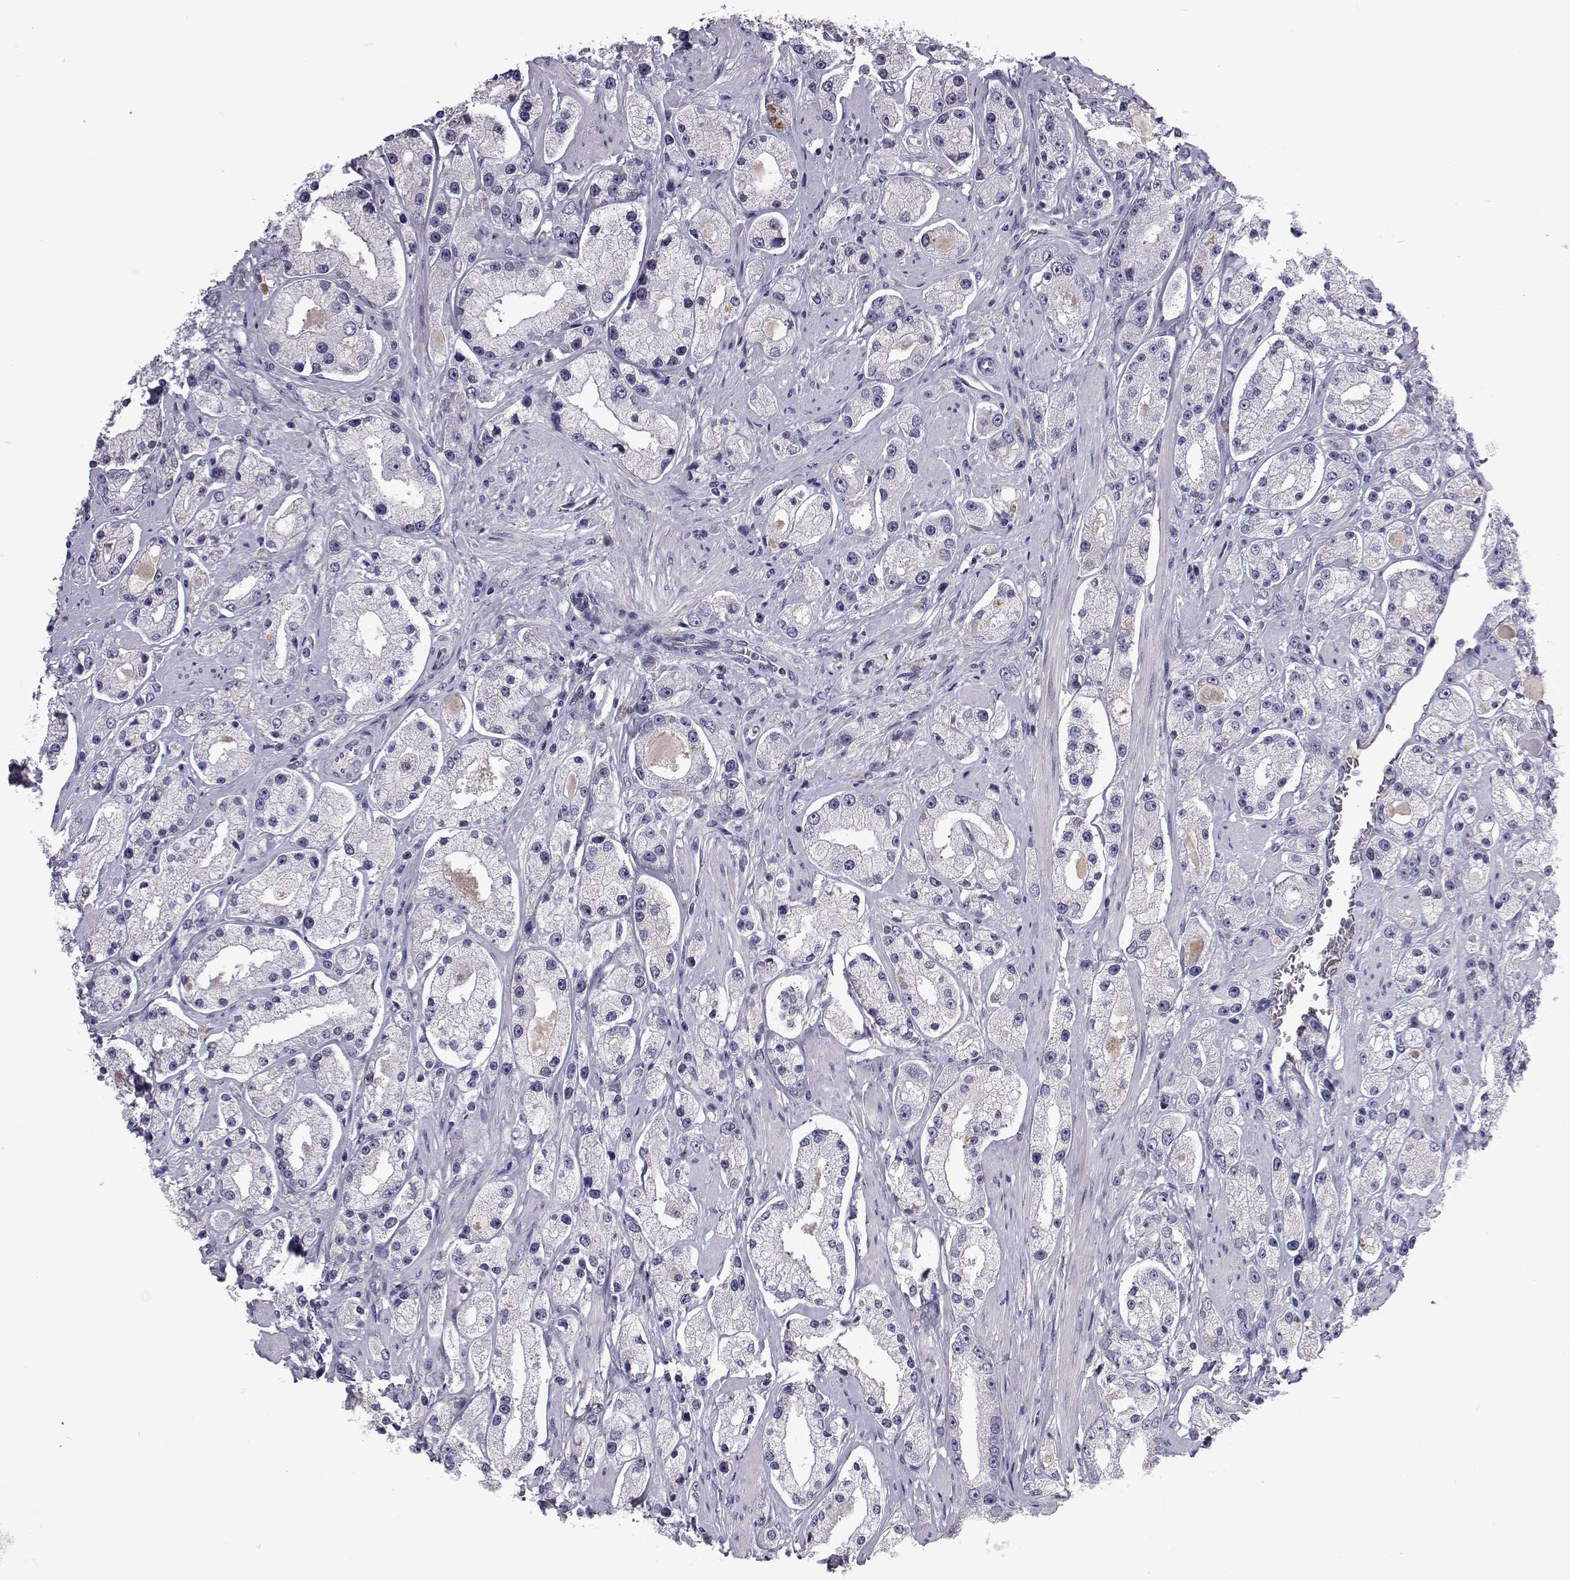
{"staining": {"intensity": "negative", "quantity": "none", "location": "none"}, "tissue": "prostate cancer", "cell_type": "Tumor cells", "image_type": "cancer", "snomed": [{"axis": "morphology", "description": "Adenocarcinoma, High grade"}, {"axis": "topography", "description": "Prostate"}], "caption": "This photomicrograph is of prostate high-grade adenocarcinoma stained with immunohistochemistry (IHC) to label a protein in brown with the nuclei are counter-stained blue. There is no expression in tumor cells.", "gene": "TCF15", "patient": {"sex": "male", "age": 67}}